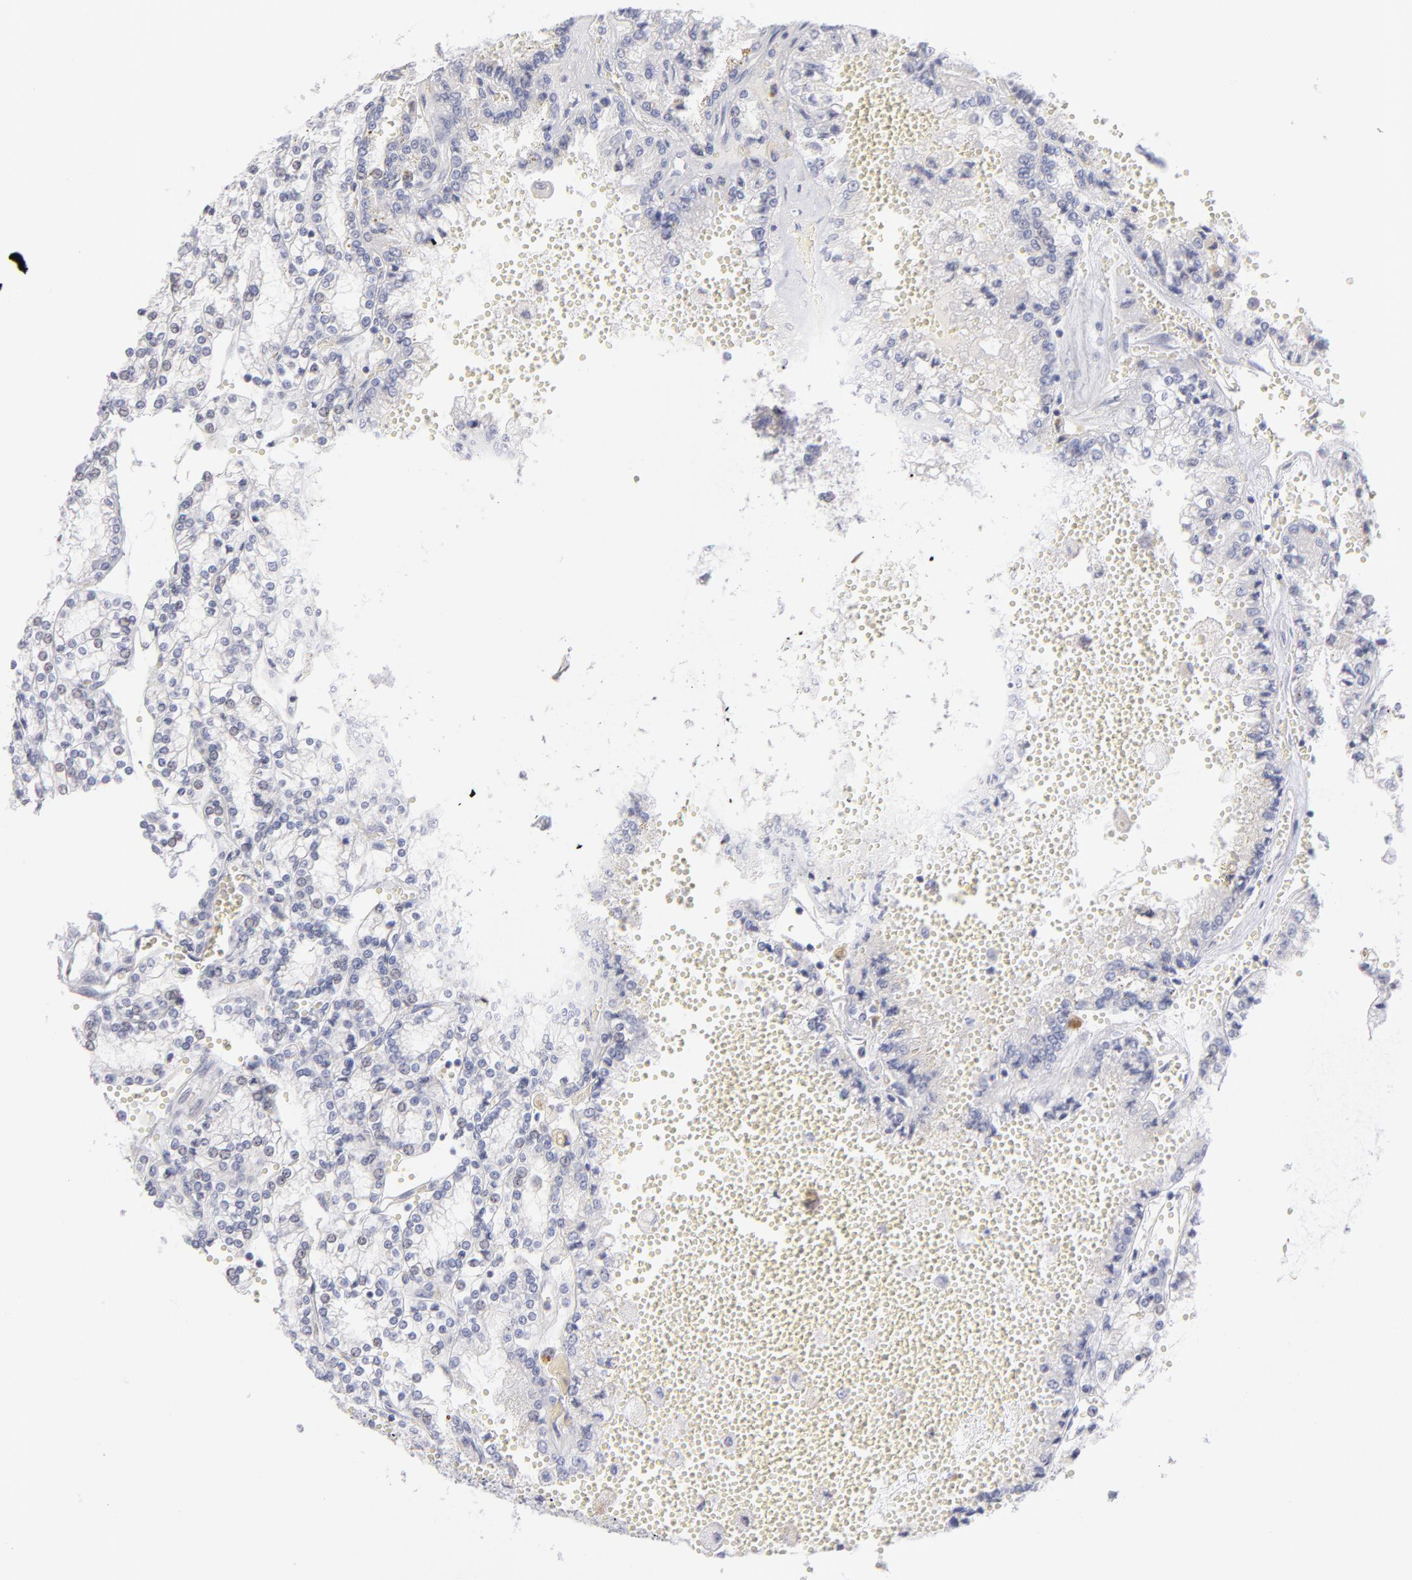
{"staining": {"intensity": "negative", "quantity": "none", "location": "none"}, "tissue": "renal cancer", "cell_type": "Tumor cells", "image_type": "cancer", "snomed": [{"axis": "morphology", "description": "Adenocarcinoma, NOS"}, {"axis": "topography", "description": "Kidney"}], "caption": "This image is of renal cancer (adenocarcinoma) stained with immunohistochemistry (IHC) to label a protein in brown with the nuclei are counter-stained blue. There is no staining in tumor cells. (DAB (3,3'-diaminobenzidine) immunohistochemistry with hematoxylin counter stain).", "gene": "MTHFD2", "patient": {"sex": "female", "age": 56}}